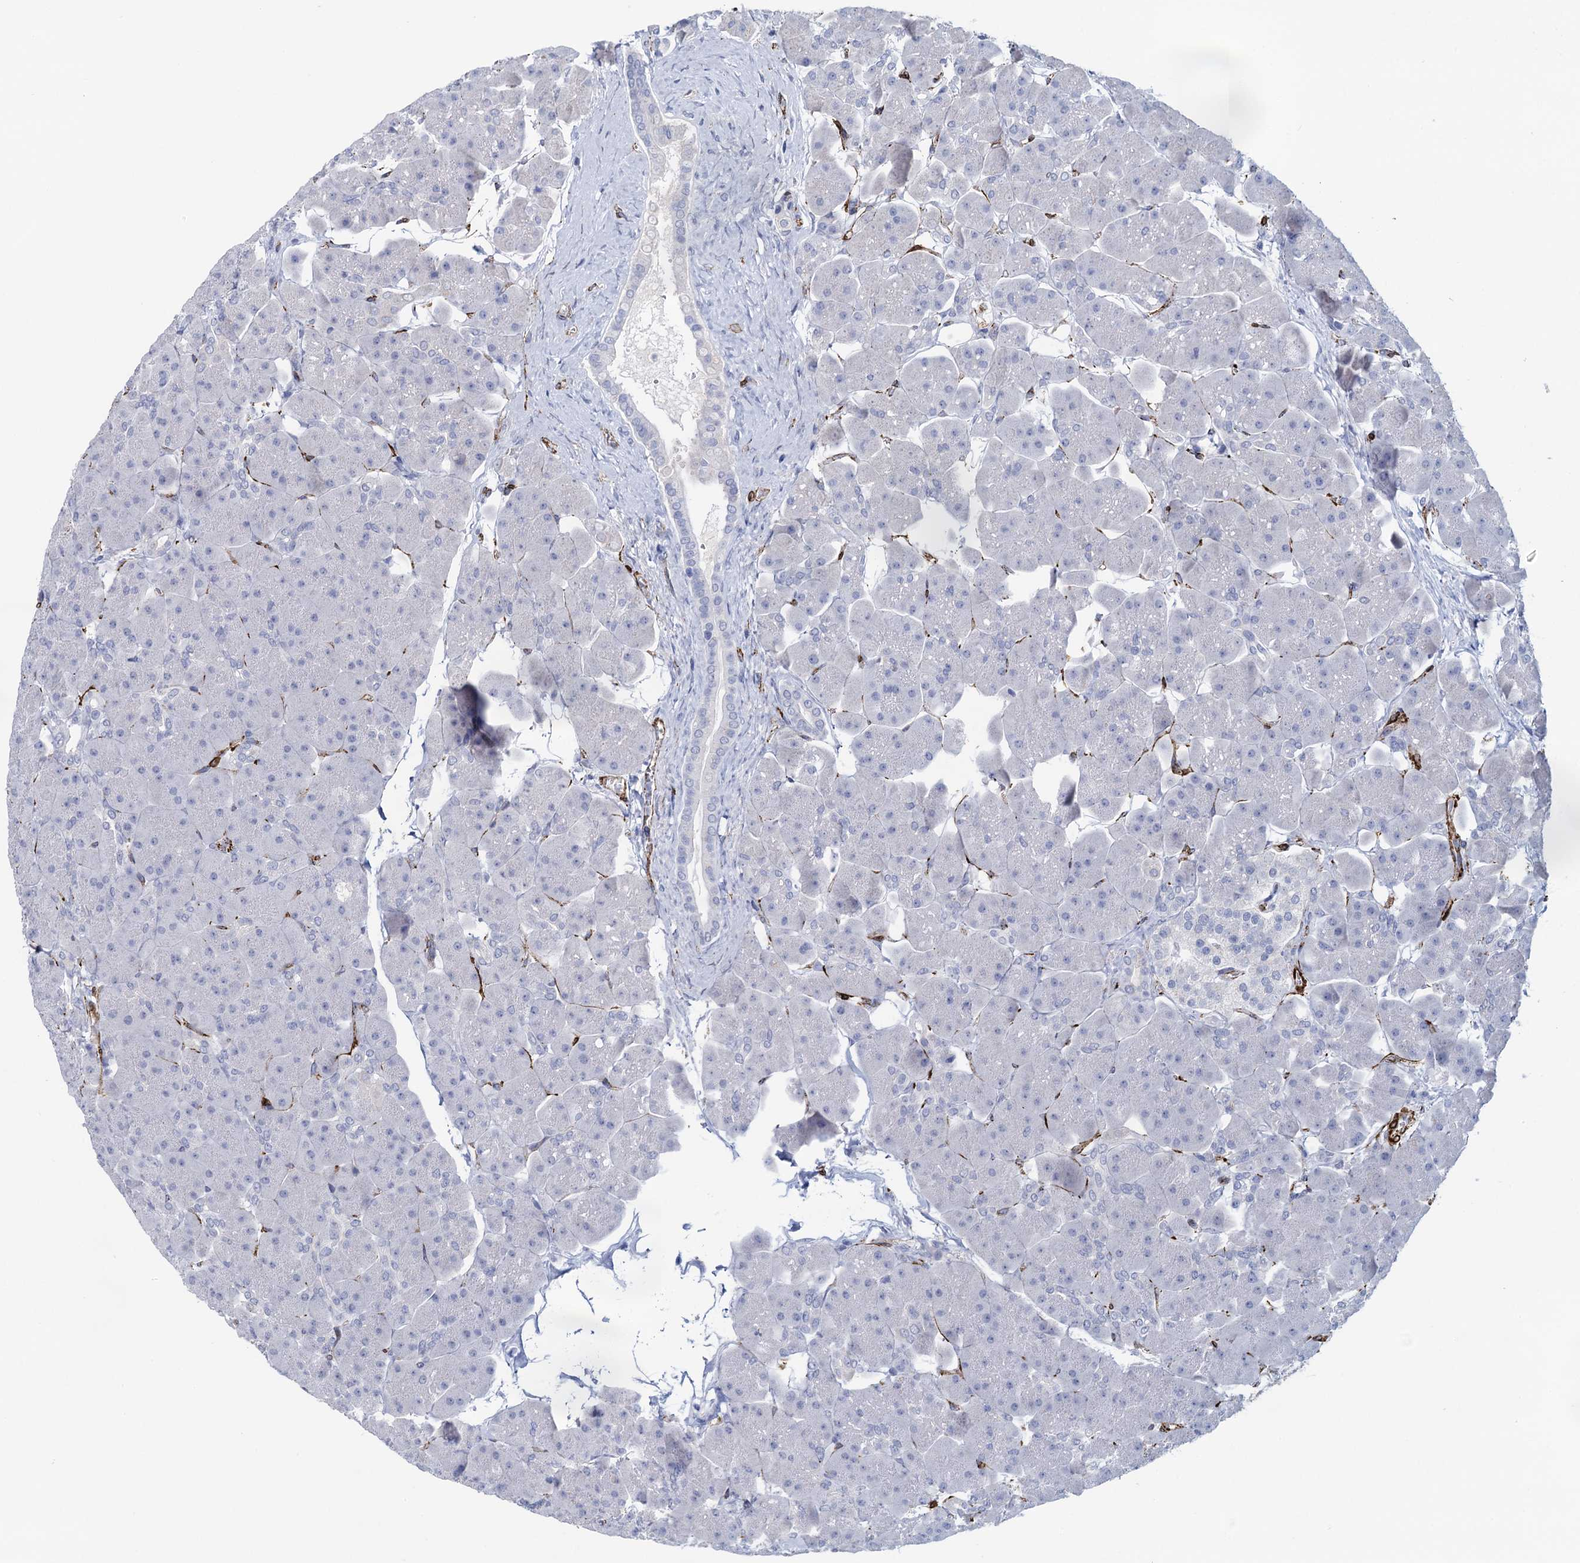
{"staining": {"intensity": "negative", "quantity": "none", "location": "none"}, "tissue": "pancreas", "cell_type": "Exocrine glandular cells", "image_type": "normal", "snomed": [{"axis": "morphology", "description": "Normal tissue, NOS"}, {"axis": "topography", "description": "Pancreas"}], "caption": "Immunohistochemistry histopathology image of benign pancreas: pancreas stained with DAB (3,3'-diaminobenzidine) displays no significant protein expression in exocrine glandular cells.", "gene": "SNCG", "patient": {"sex": "male", "age": 66}}